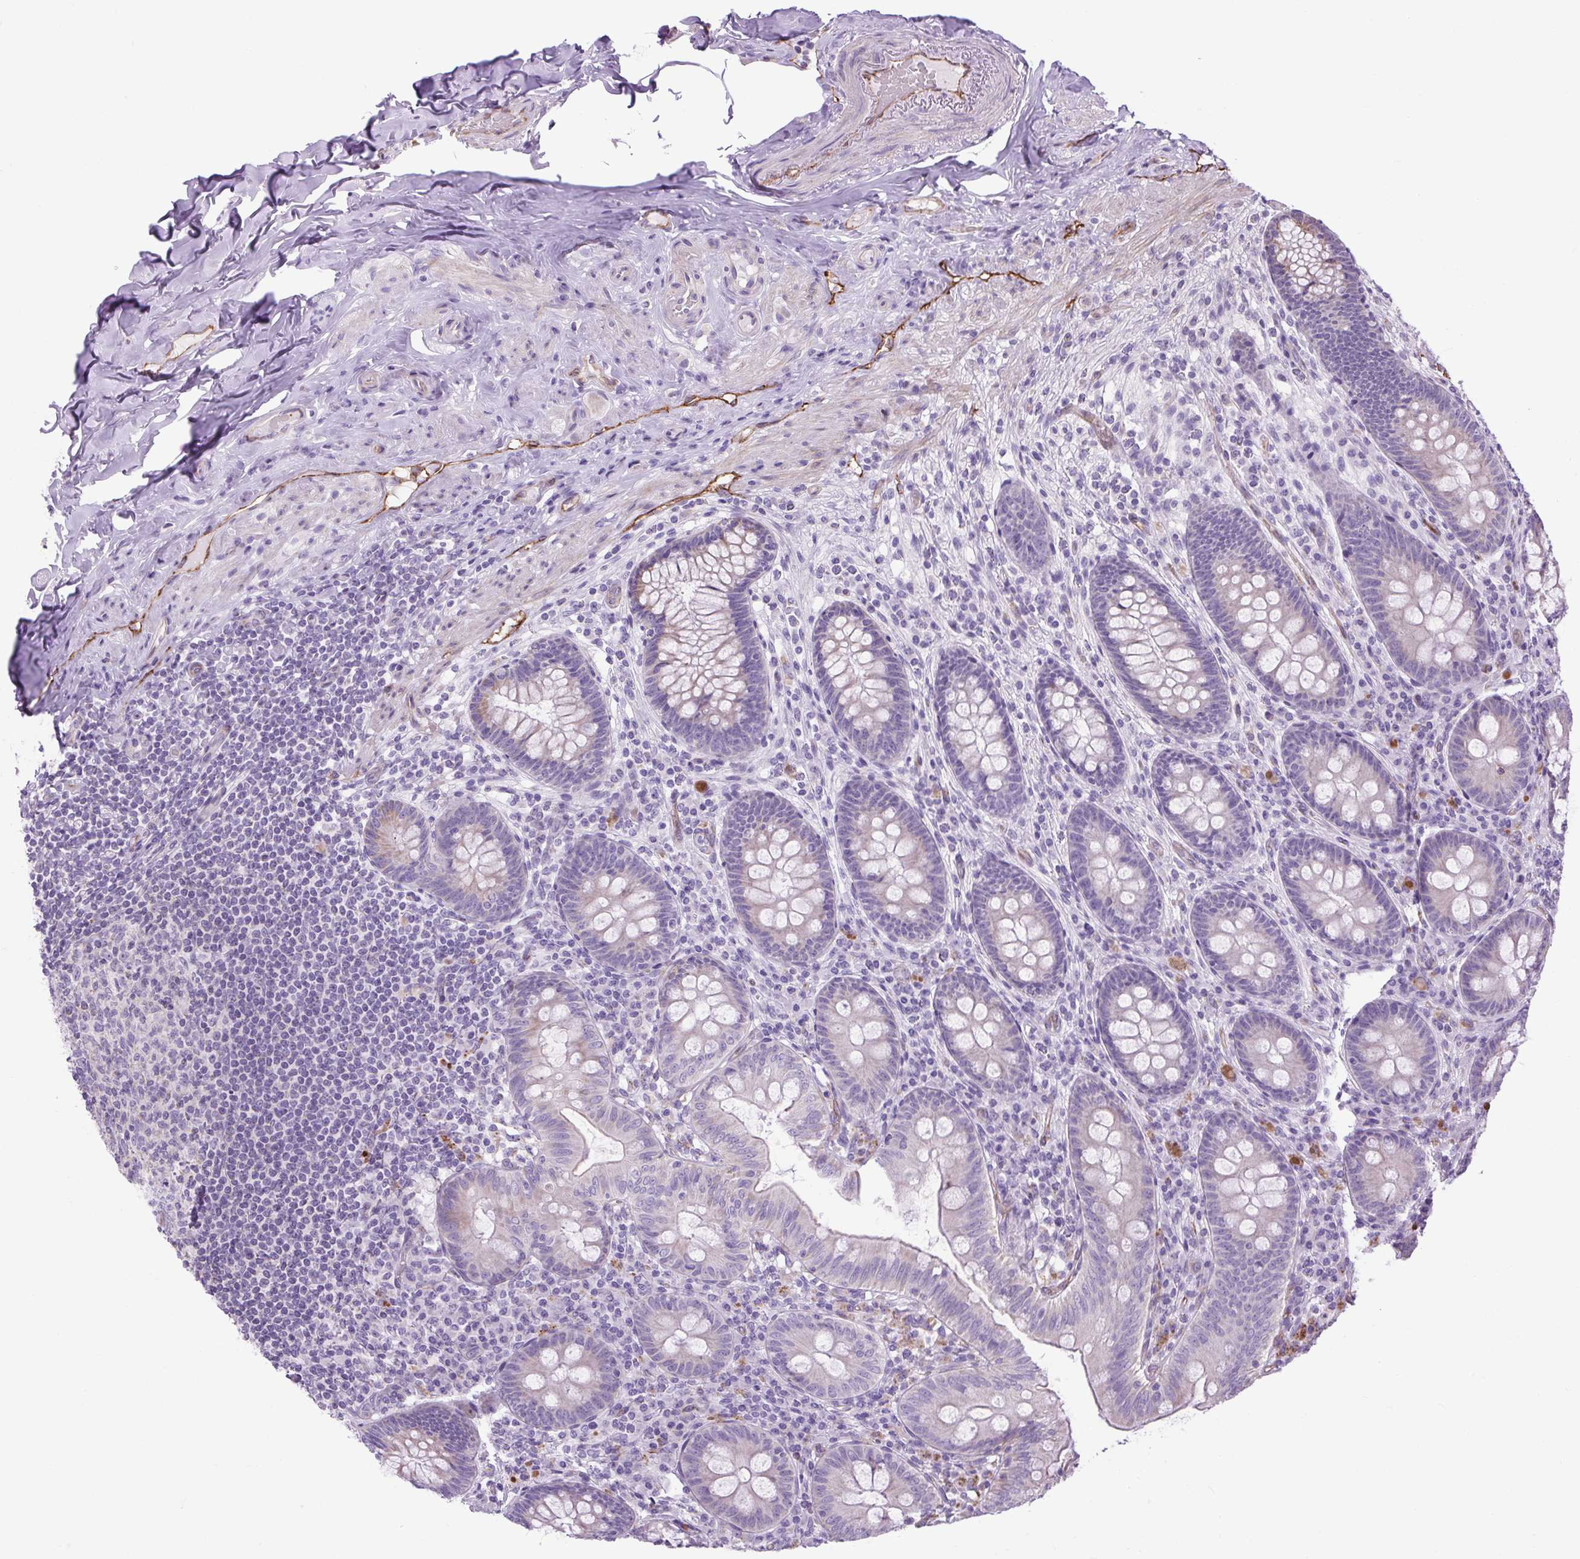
{"staining": {"intensity": "weak", "quantity": "<25%", "location": "cytoplasmic/membranous"}, "tissue": "appendix", "cell_type": "Glandular cells", "image_type": "normal", "snomed": [{"axis": "morphology", "description": "Normal tissue, NOS"}, {"axis": "topography", "description": "Appendix"}], "caption": "There is no significant positivity in glandular cells of appendix. The staining is performed using DAB (3,3'-diaminobenzidine) brown chromogen with nuclei counter-stained in using hematoxylin.", "gene": "RNASE10", "patient": {"sex": "male", "age": 71}}